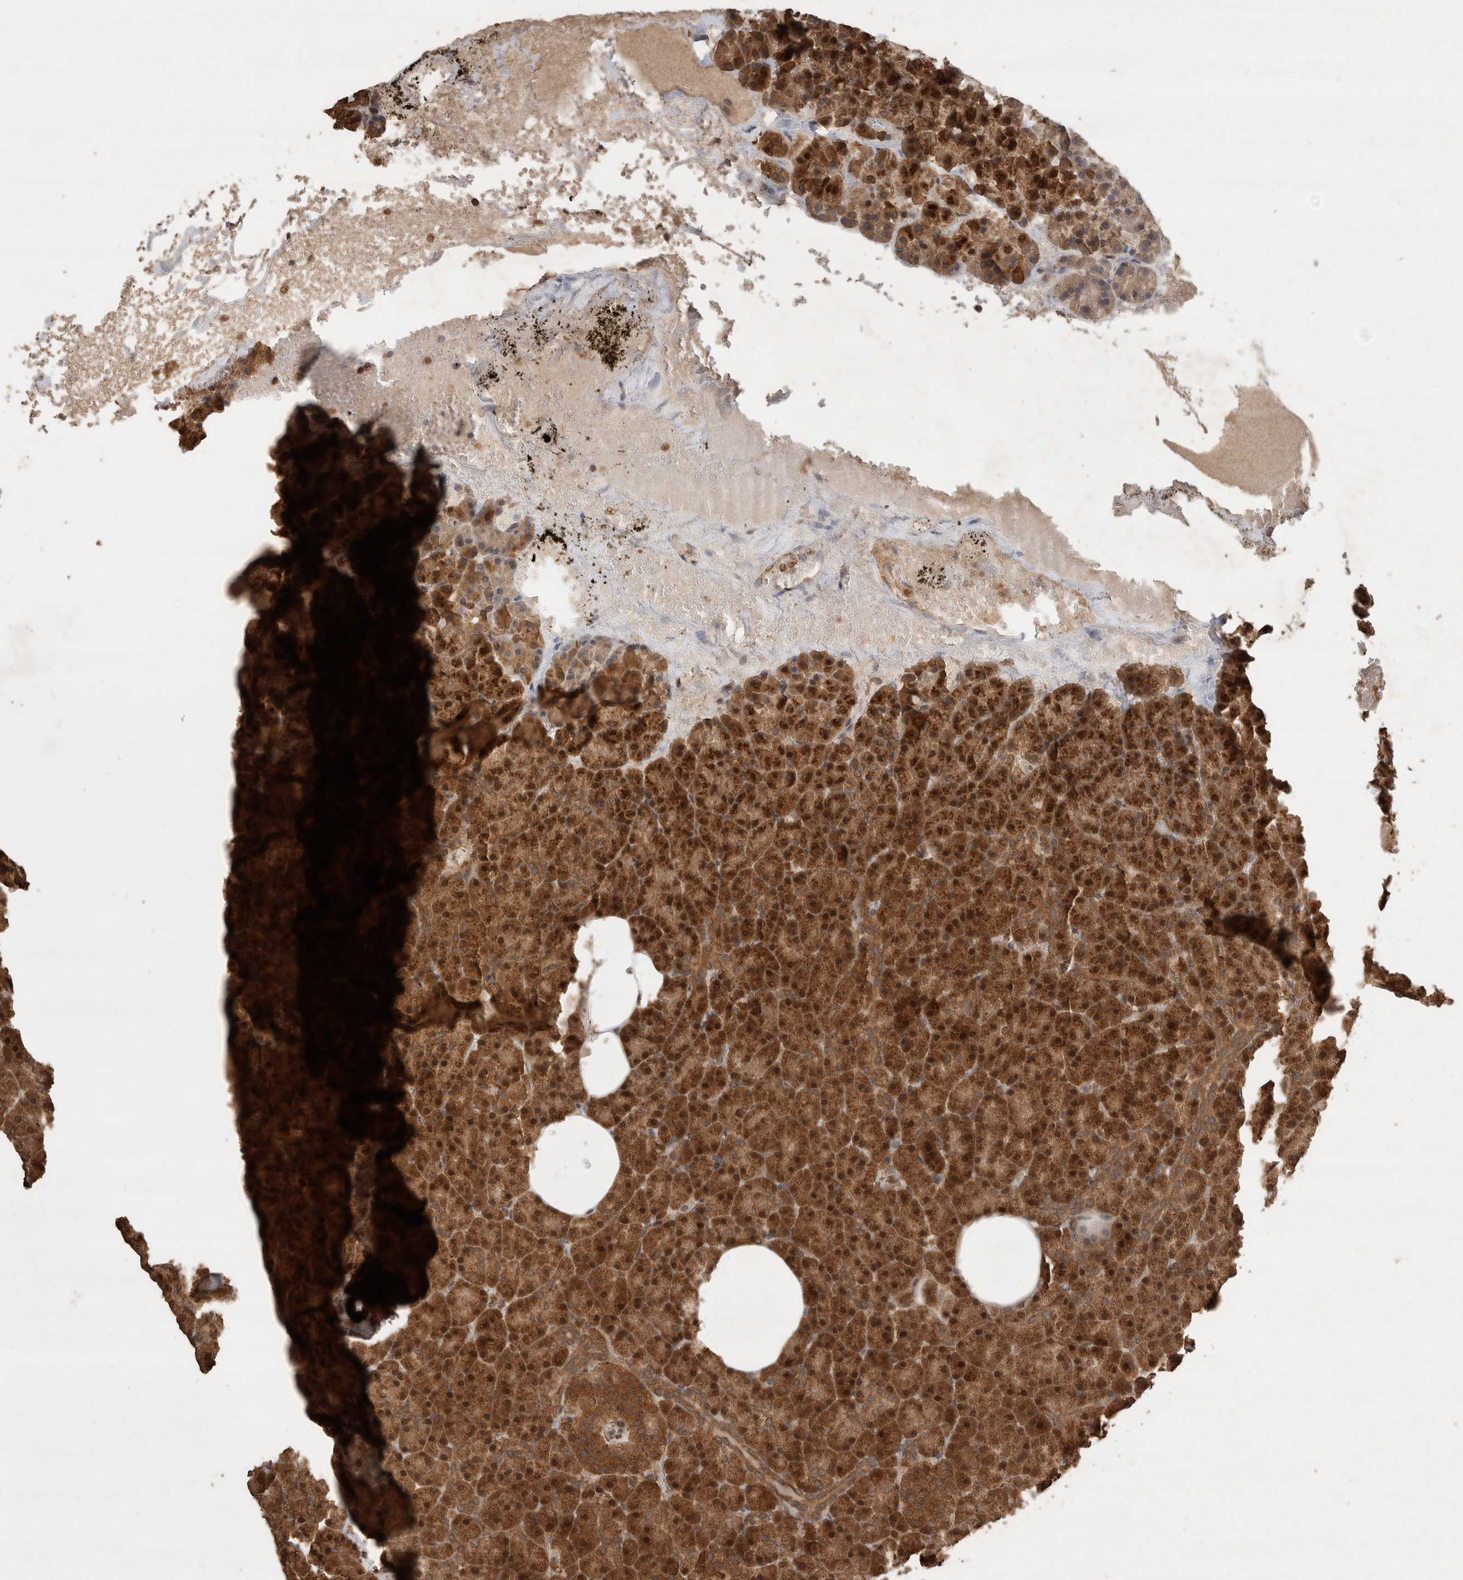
{"staining": {"intensity": "strong", "quantity": ">75%", "location": "cytoplasmic/membranous,nuclear"}, "tissue": "pancreas", "cell_type": "Exocrine glandular cells", "image_type": "normal", "snomed": [{"axis": "morphology", "description": "Normal tissue, NOS"}, {"axis": "morphology", "description": "Carcinoid, malignant, NOS"}, {"axis": "topography", "description": "Pancreas"}], "caption": "A photomicrograph of pancreas stained for a protein shows strong cytoplasmic/membranous,nuclear brown staining in exocrine glandular cells. Using DAB (brown) and hematoxylin (blue) stains, captured at high magnification using brightfield microscopy.", "gene": "OTUD7B", "patient": {"sex": "female", "age": 35}}